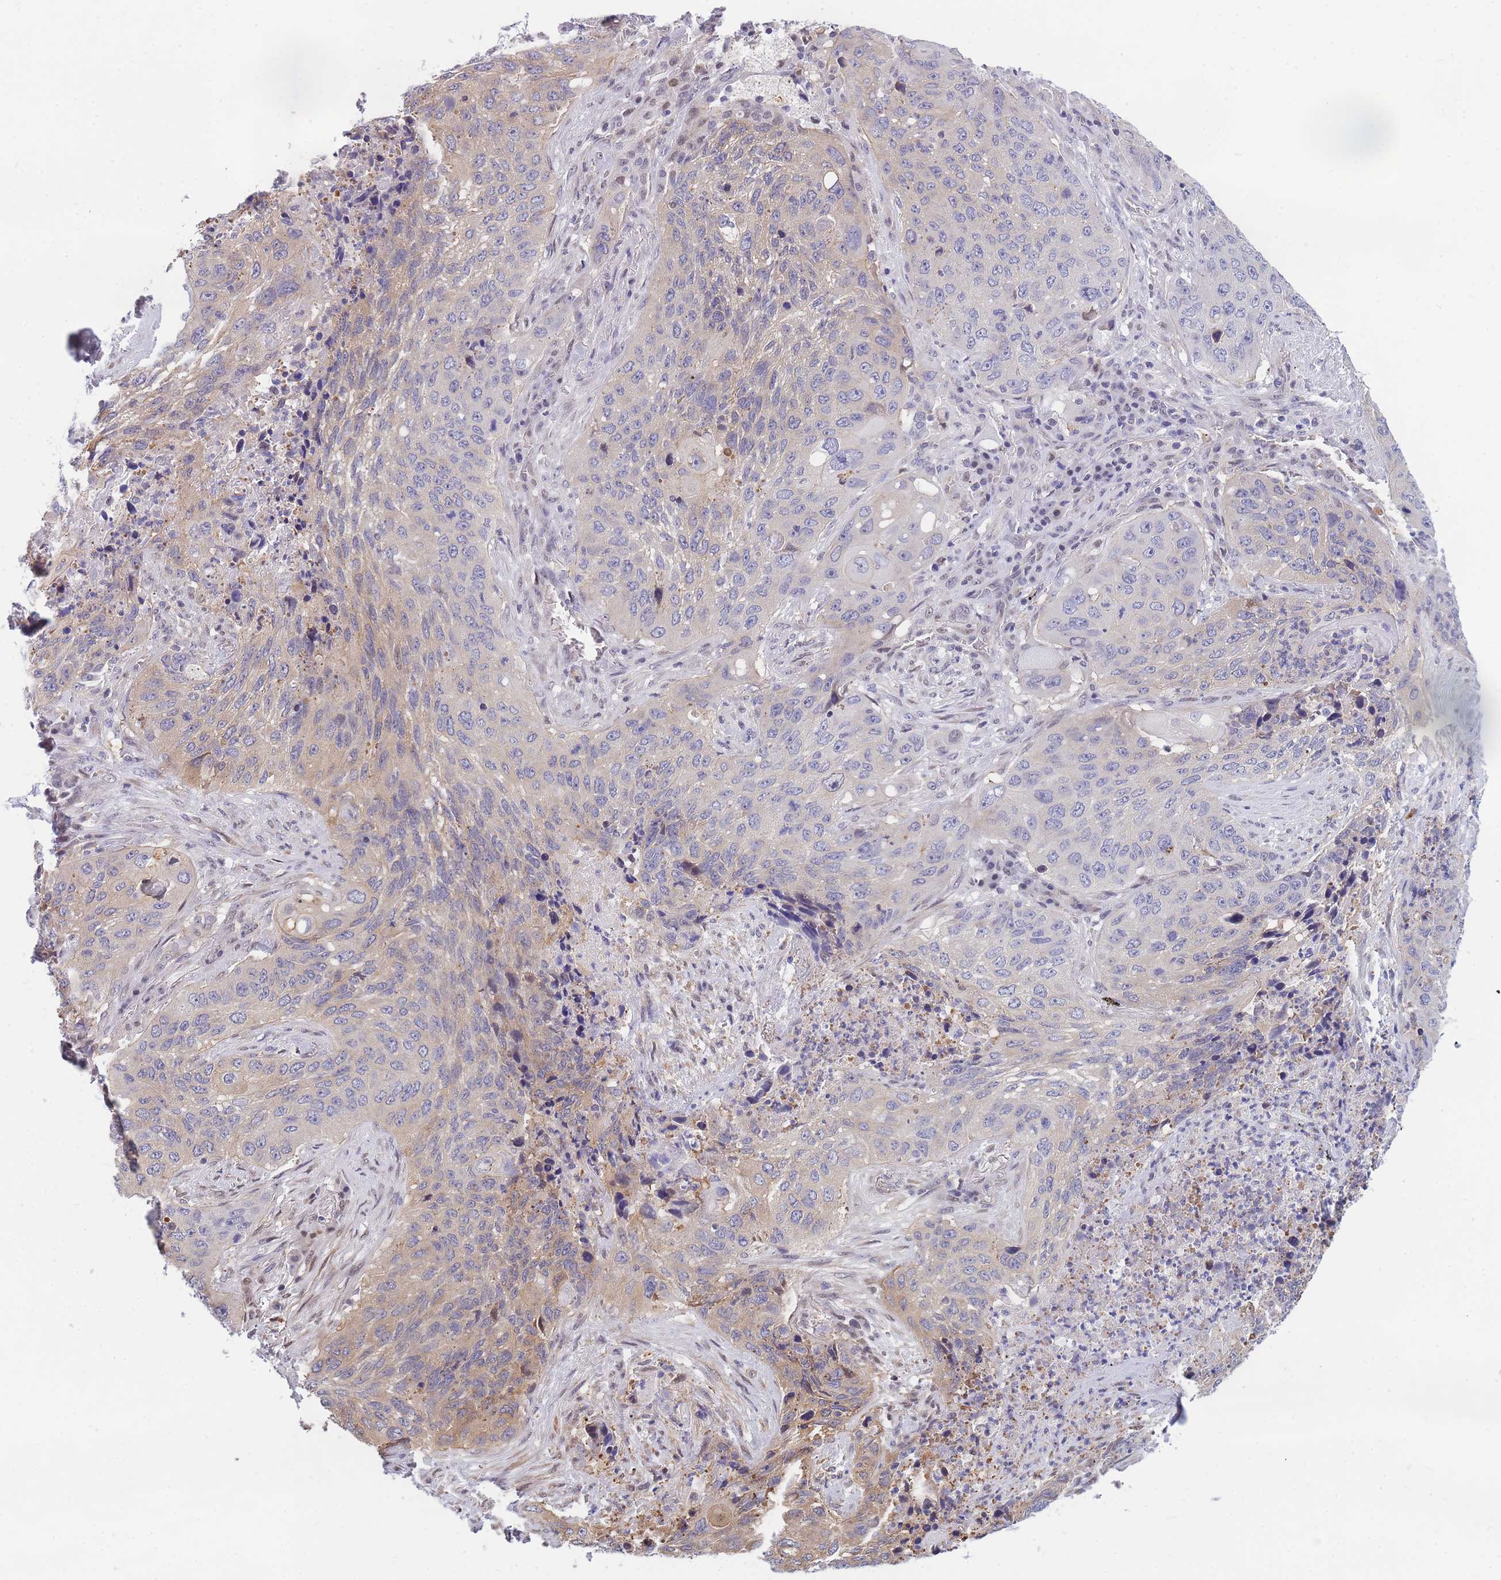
{"staining": {"intensity": "weak", "quantity": "25%-75%", "location": "cytoplasmic/membranous"}, "tissue": "lung cancer", "cell_type": "Tumor cells", "image_type": "cancer", "snomed": [{"axis": "morphology", "description": "Squamous cell carcinoma, NOS"}, {"axis": "topography", "description": "Lung"}], "caption": "Immunohistochemistry of squamous cell carcinoma (lung) reveals low levels of weak cytoplasmic/membranous staining in about 25%-75% of tumor cells. (DAB IHC, brown staining for protein, blue staining for nuclei).", "gene": "CRACD", "patient": {"sex": "female", "age": 63}}